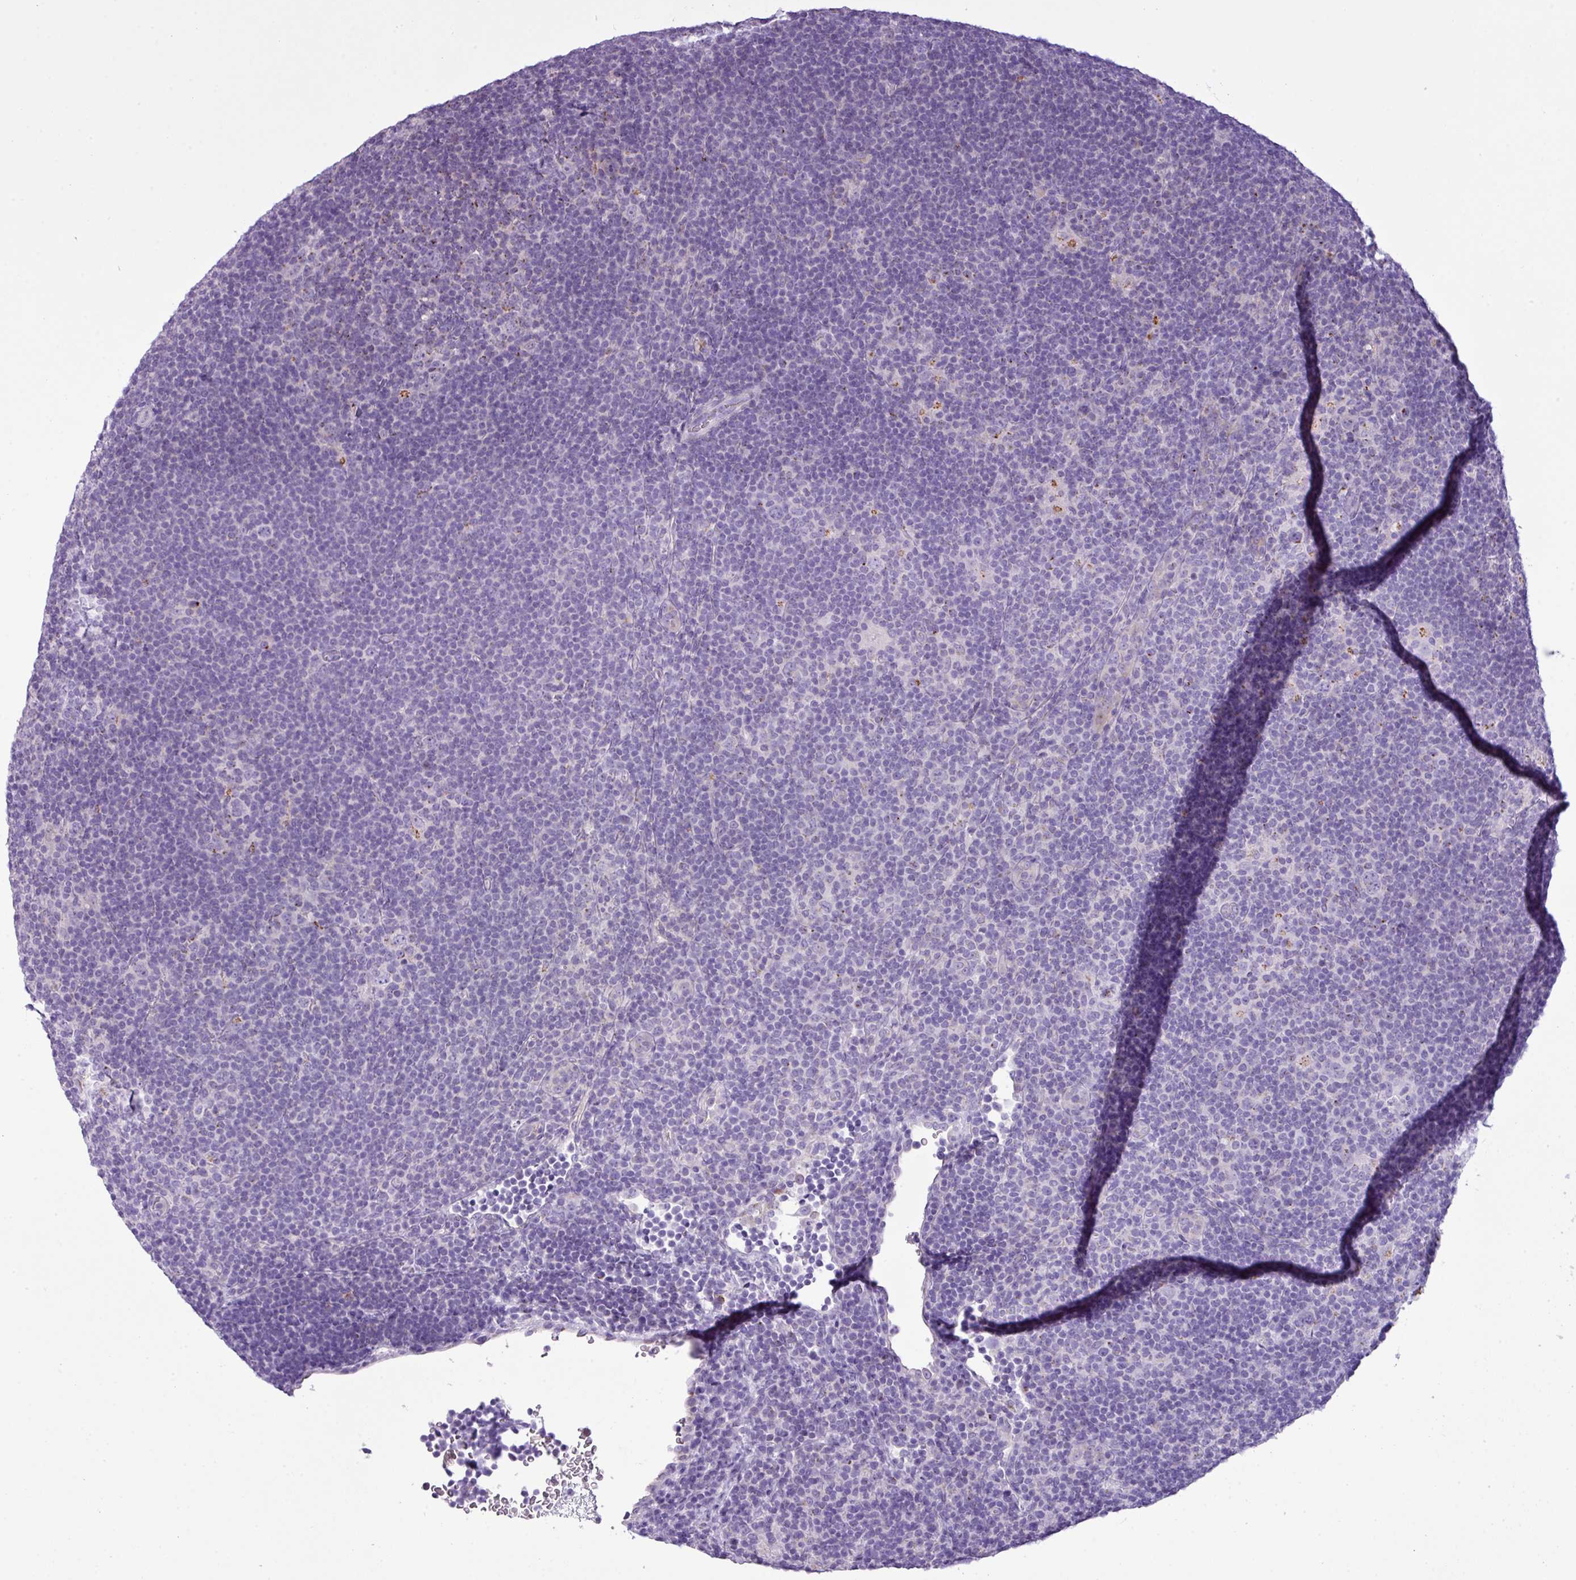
{"staining": {"intensity": "moderate", "quantity": "<25%", "location": "cytoplasmic/membranous"}, "tissue": "lymphoma", "cell_type": "Tumor cells", "image_type": "cancer", "snomed": [{"axis": "morphology", "description": "Hodgkin's disease, NOS"}, {"axis": "topography", "description": "Lymph node"}], "caption": "A micrograph of lymphoma stained for a protein reveals moderate cytoplasmic/membranous brown staining in tumor cells. (DAB (3,3'-diaminobenzidine) = brown stain, brightfield microscopy at high magnification).", "gene": "FAM43A", "patient": {"sex": "female", "age": 57}}